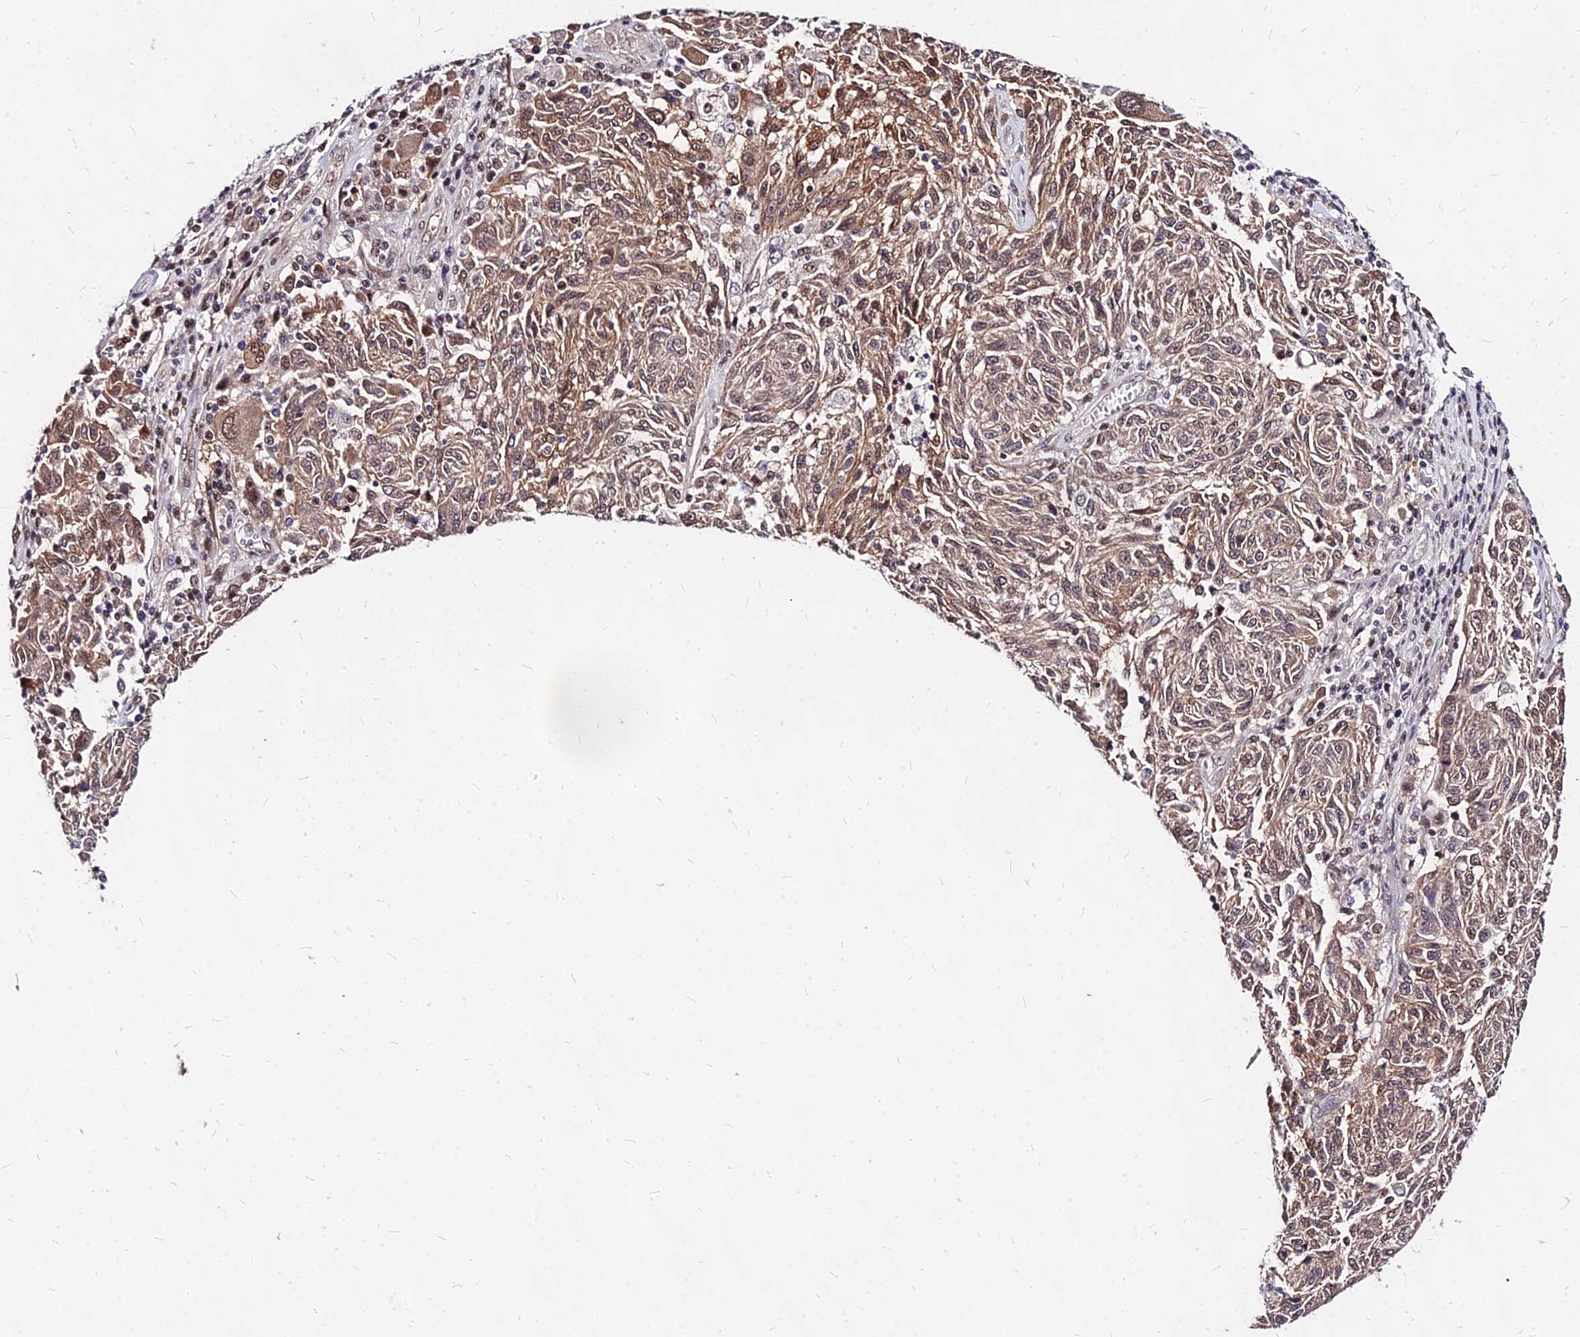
{"staining": {"intensity": "moderate", "quantity": ">75%", "location": "cytoplasmic/membranous,nuclear"}, "tissue": "melanoma", "cell_type": "Tumor cells", "image_type": "cancer", "snomed": [{"axis": "morphology", "description": "Malignant melanoma, NOS"}, {"axis": "topography", "description": "Skin"}], "caption": "A micrograph of human melanoma stained for a protein exhibits moderate cytoplasmic/membranous and nuclear brown staining in tumor cells. (Brightfield microscopy of DAB IHC at high magnification).", "gene": "DDX55", "patient": {"sex": "male", "age": 53}}